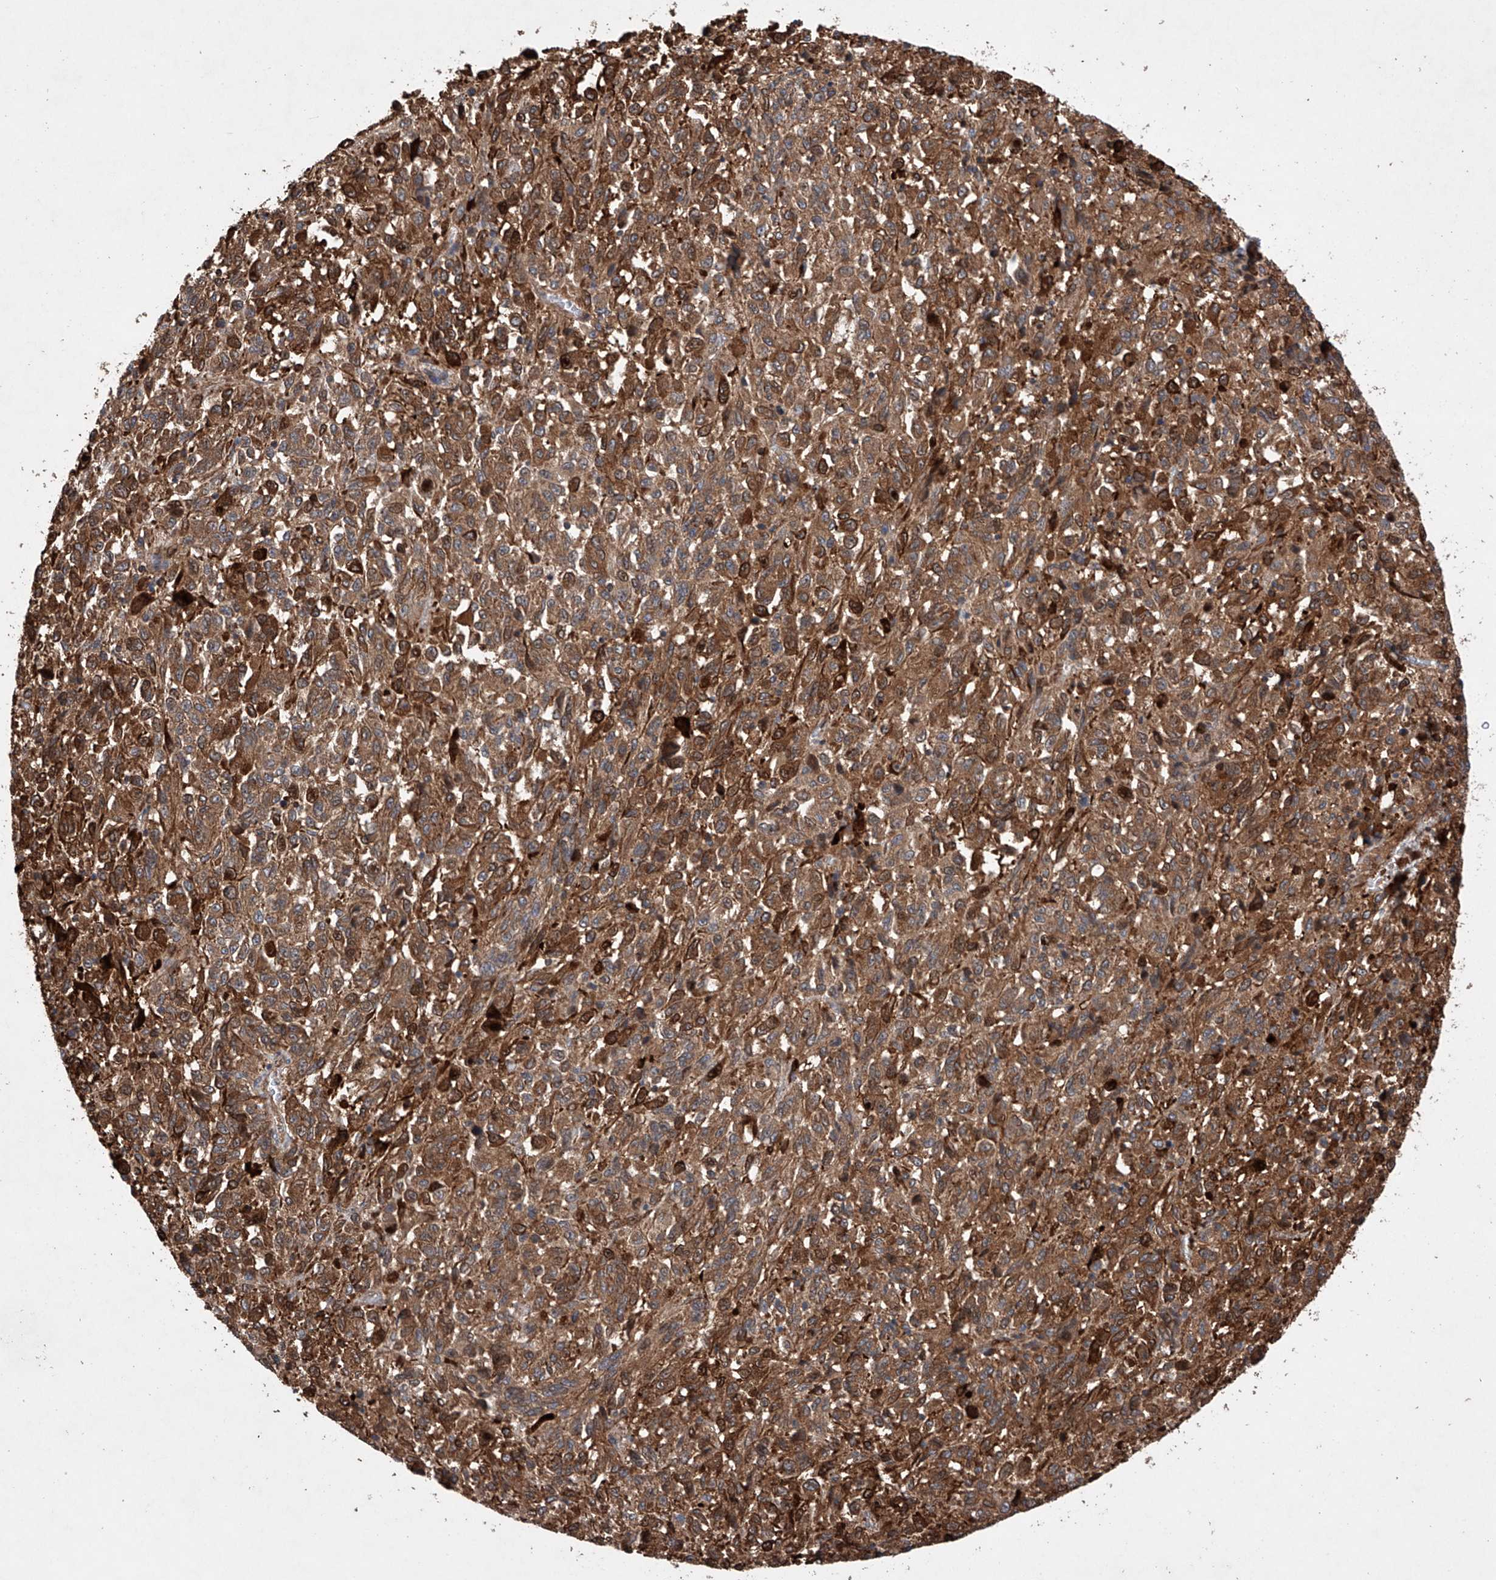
{"staining": {"intensity": "moderate", "quantity": ">75%", "location": "cytoplasmic/membranous"}, "tissue": "melanoma", "cell_type": "Tumor cells", "image_type": "cancer", "snomed": [{"axis": "morphology", "description": "Malignant melanoma, Metastatic site"}, {"axis": "topography", "description": "Lung"}], "caption": "Brown immunohistochemical staining in human malignant melanoma (metastatic site) demonstrates moderate cytoplasmic/membranous staining in about >75% of tumor cells.", "gene": "TIMM23", "patient": {"sex": "male", "age": 64}}